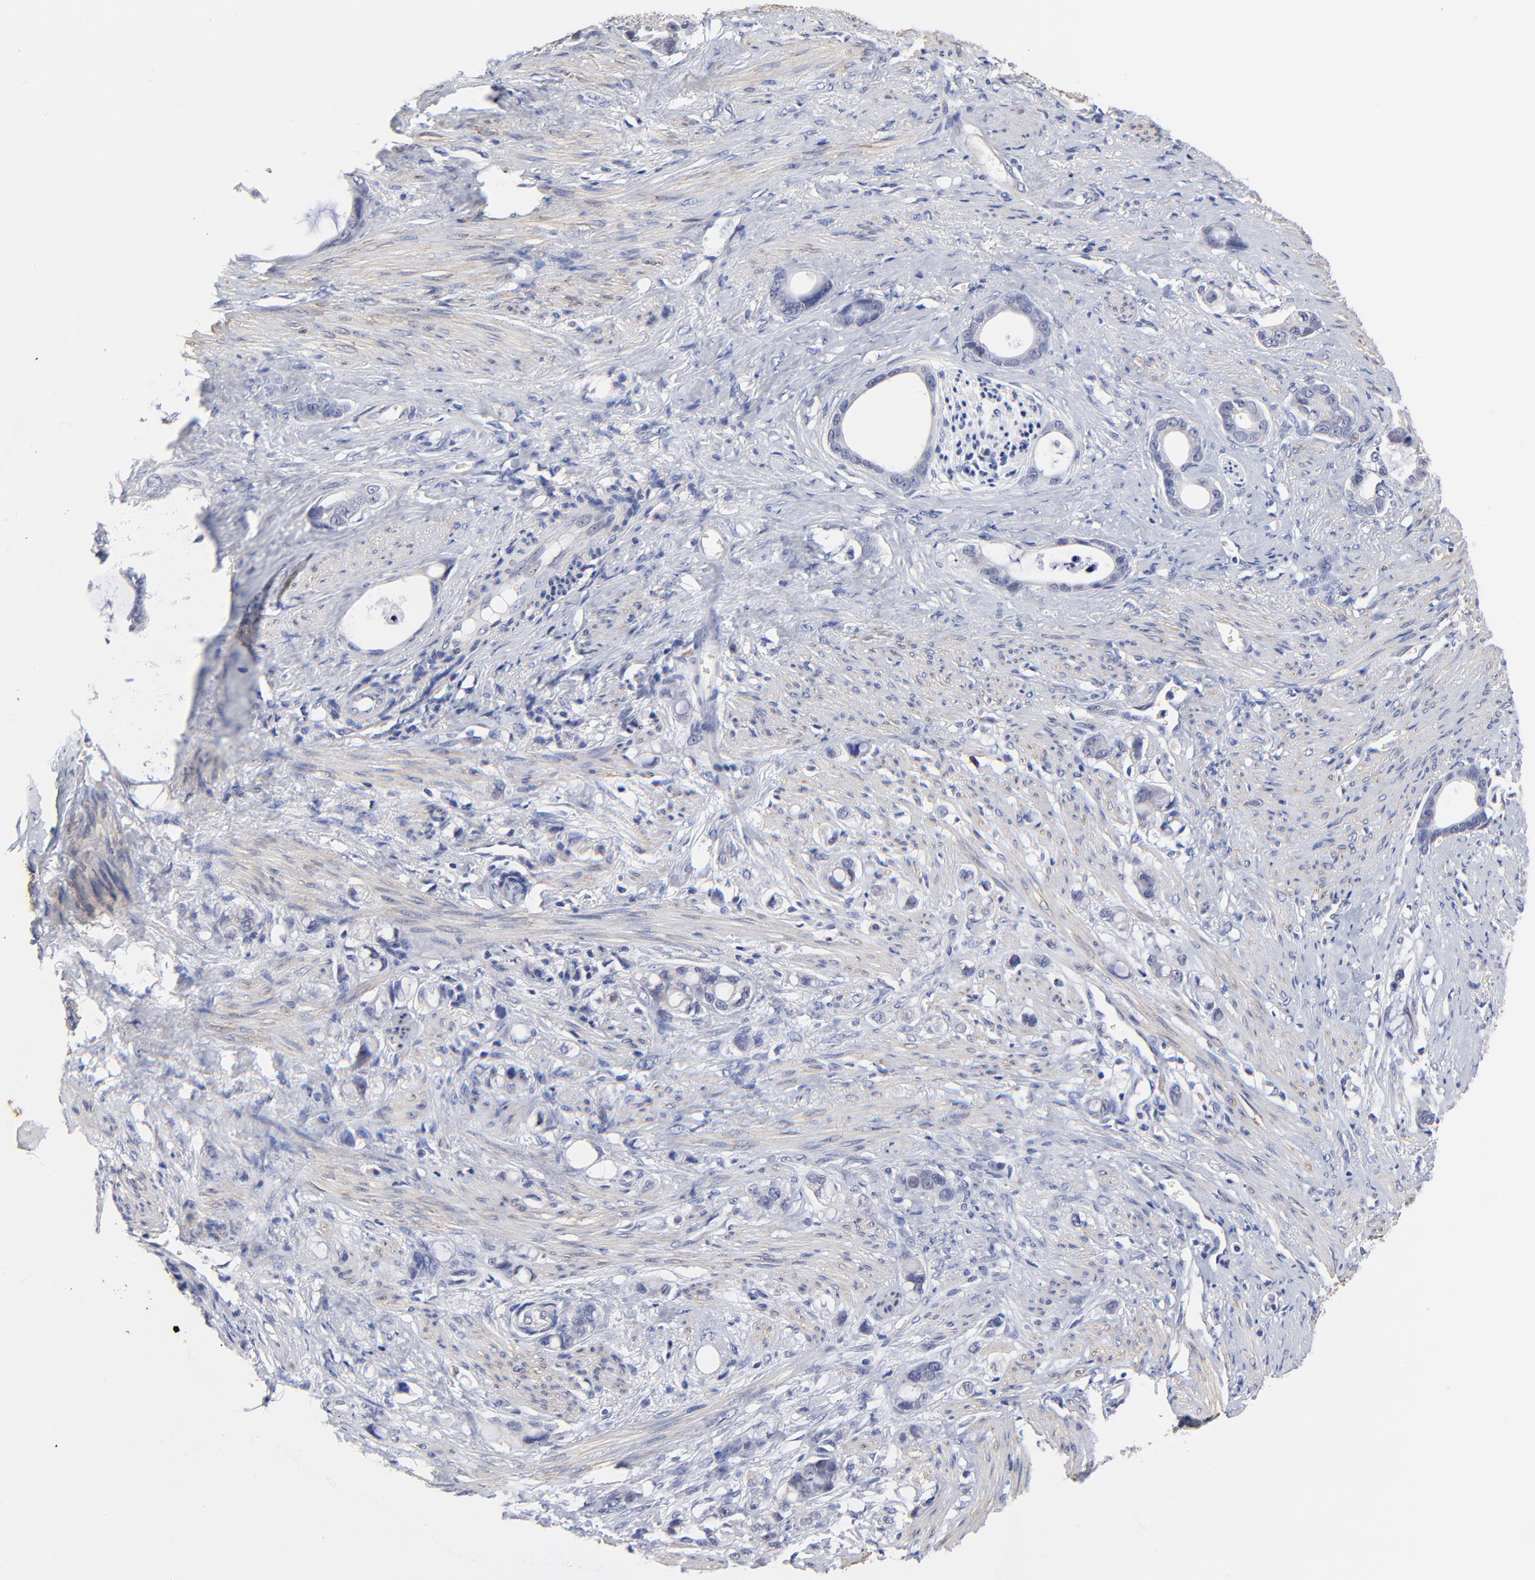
{"staining": {"intensity": "negative", "quantity": "none", "location": "none"}, "tissue": "stomach cancer", "cell_type": "Tumor cells", "image_type": "cancer", "snomed": [{"axis": "morphology", "description": "Adenocarcinoma, NOS"}, {"axis": "topography", "description": "Stomach"}], "caption": "DAB (3,3'-diaminobenzidine) immunohistochemical staining of stomach cancer (adenocarcinoma) demonstrates no significant positivity in tumor cells.", "gene": "TWNK", "patient": {"sex": "female", "age": 75}}